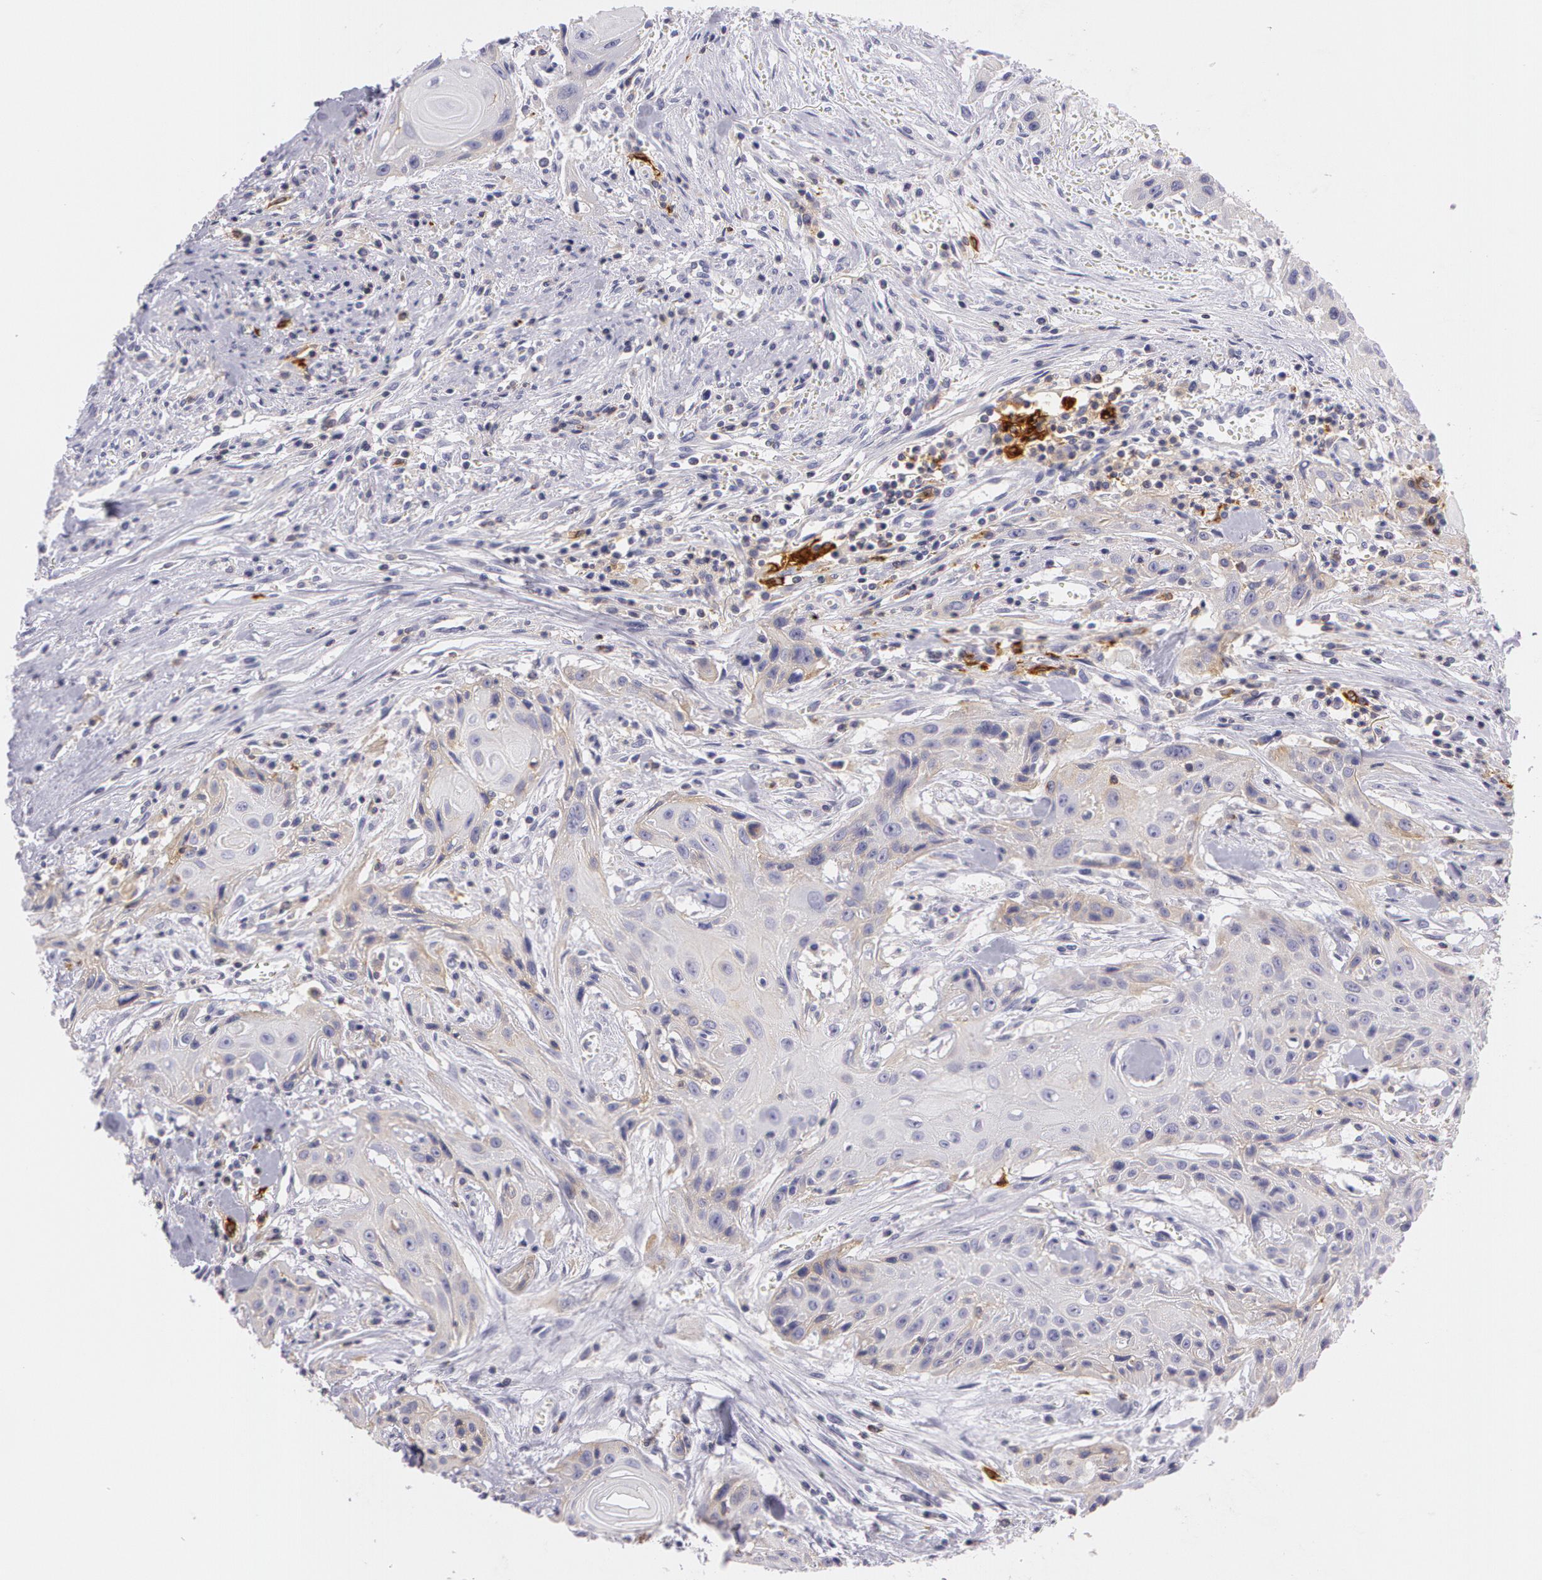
{"staining": {"intensity": "weak", "quantity": "25%-75%", "location": "cytoplasmic/membranous"}, "tissue": "head and neck cancer", "cell_type": "Tumor cells", "image_type": "cancer", "snomed": [{"axis": "morphology", "description": "Squamous cell carcinoma, NOS"}, {"axis": "morphology", "description": "Squamous cell carcinoma, metastatic, NOS"}, {"axis": "topography", "description": "Lymph node"}, {"axis": "topography", "description": "Salivary gland"}, {"axis": "topography", "description": "Head-Neck"}], "caption": "Approximately 25%-75% of tumor cells in human head and neck cancer reveal weak cytoplasmic/membranous protein expression as visualized by brown immunohistochemical staining.", "gene": "LY75", "patient": {"sex": "female", "age": 74}}